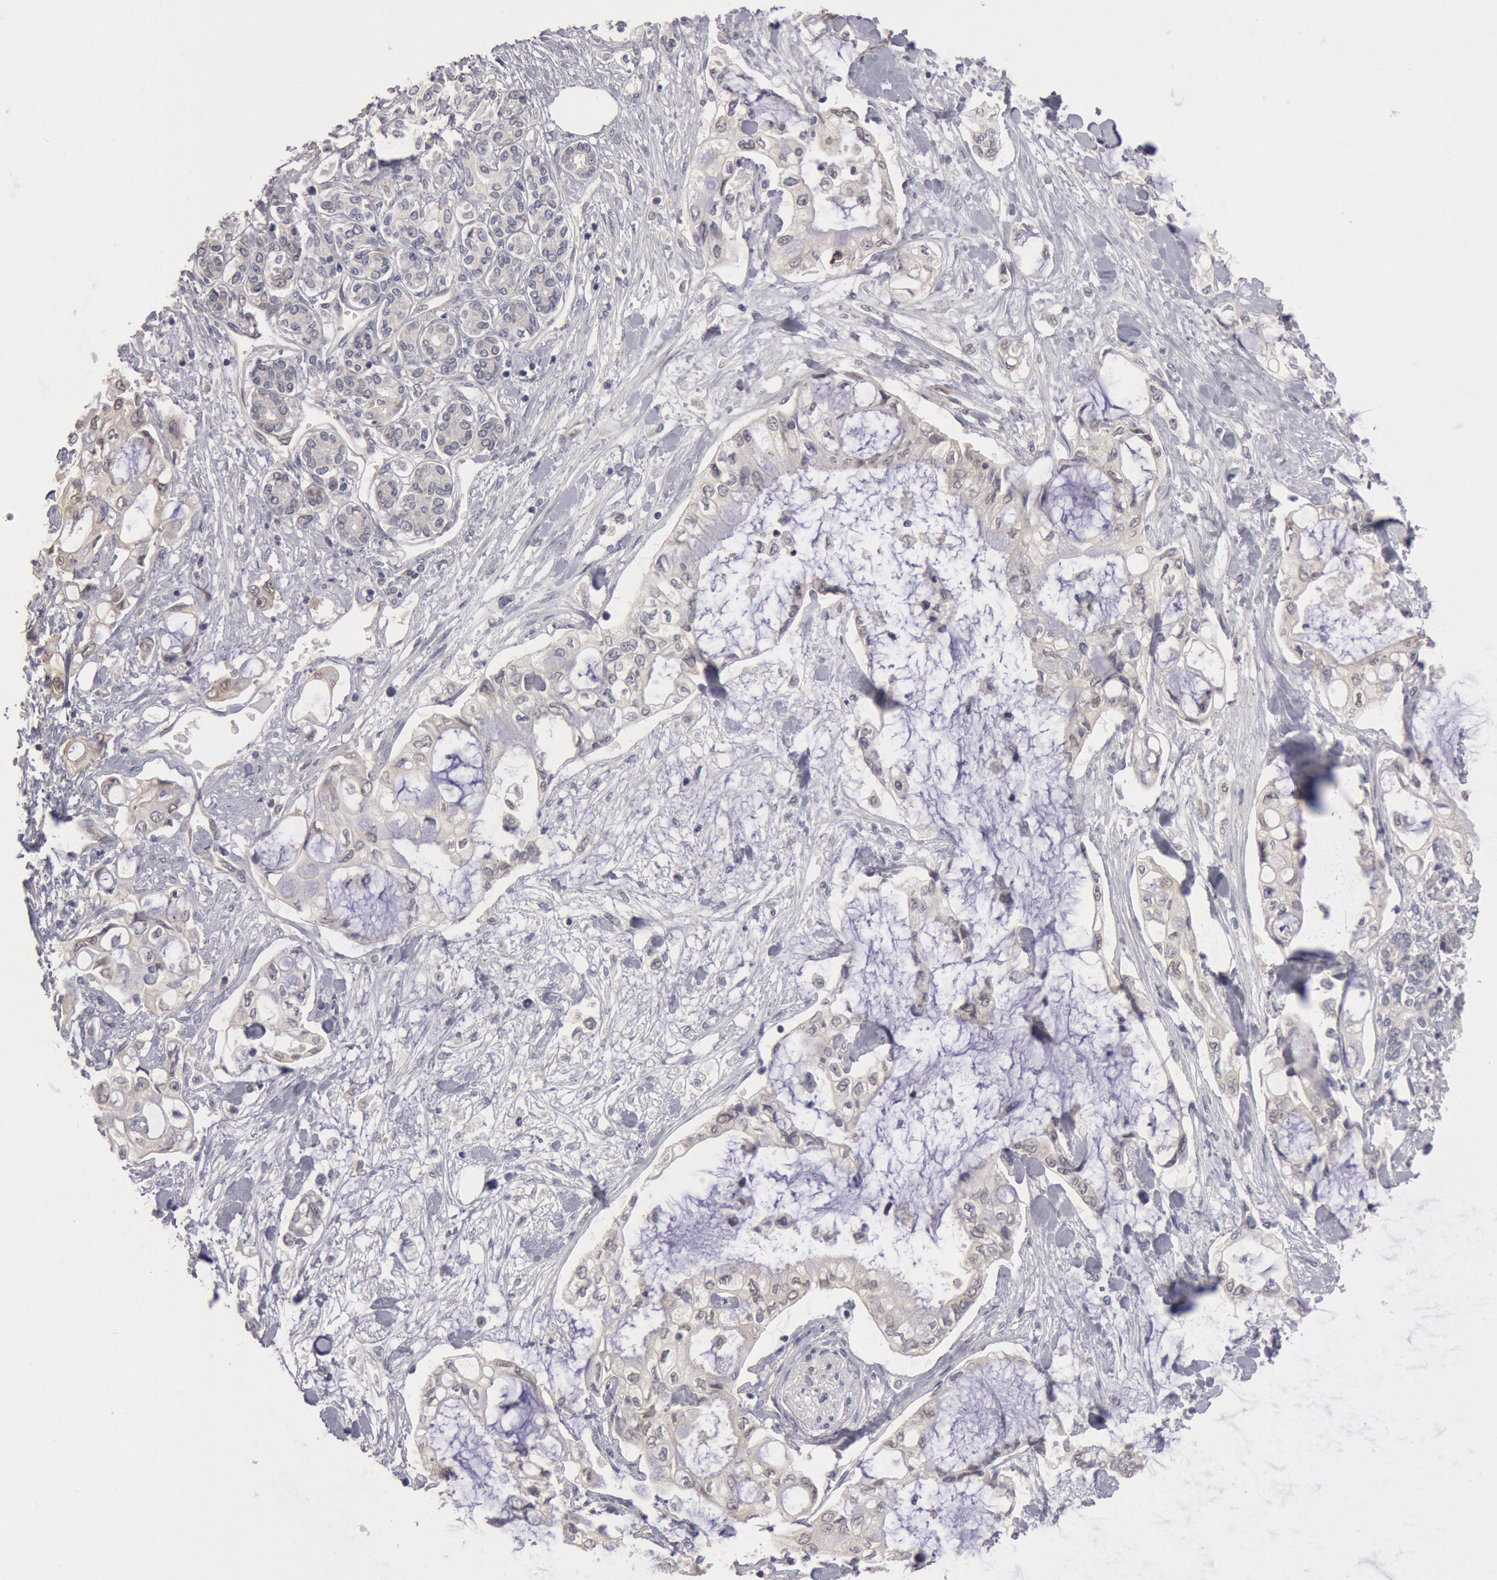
{"staining": {"intensity": "weak", "quantity": "<25%", "location": "cytoplasmic/membranous"}, "tissue": "pancreatic cancer", "cell_type": "Tumor cells", "image_type": "cancer", "snomed": [{"axis": "morphology", "description": "Adenocarcinoma, NOS"}, {"axis": "topography", "description": "Pancreas"}], "caption": "Immunohistochemistry photomicrograph of neoplastic tissue: pancreatic adenocarcinoma stained with DAB (3,3'-diaminobenzidine) reveals no significant protein expression in tumor cells.", "gene": "DNAJA1", "patient": {"sex": "female", "age": 70}}